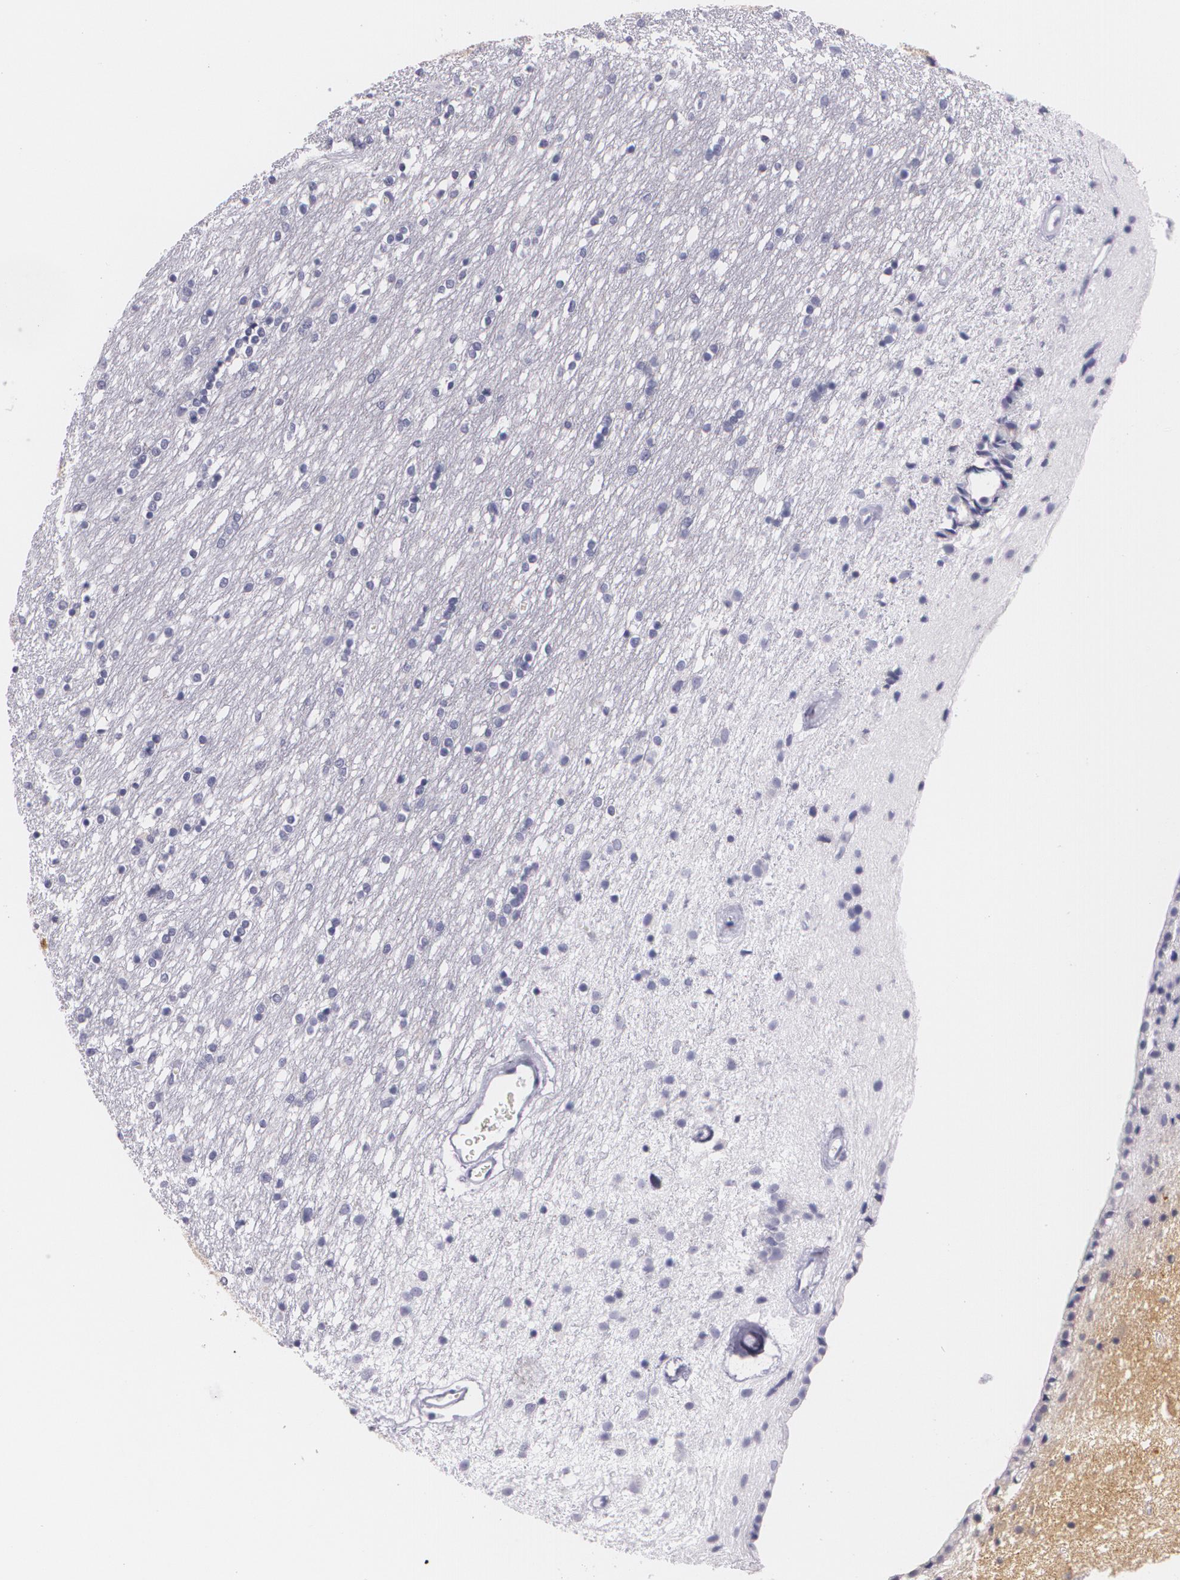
{"staining": {"intensity": "negative", "quantity": "none", "location": "none"}, "tissue": "caudate", "cell_type": "Glial cells", "image_type": "normal", "snomed": [{"axis": "morphology", "description": "Normal tissue, NOS"}, {"axis": "topography", "description": "Lateral ventricle wall"}], "caption": "A micrograph of human caudate is negative for staining in glial cells. Nuclei are stained in blue.", "gene": "DLG4", "patient": {"sex": "female", "age": 54}}